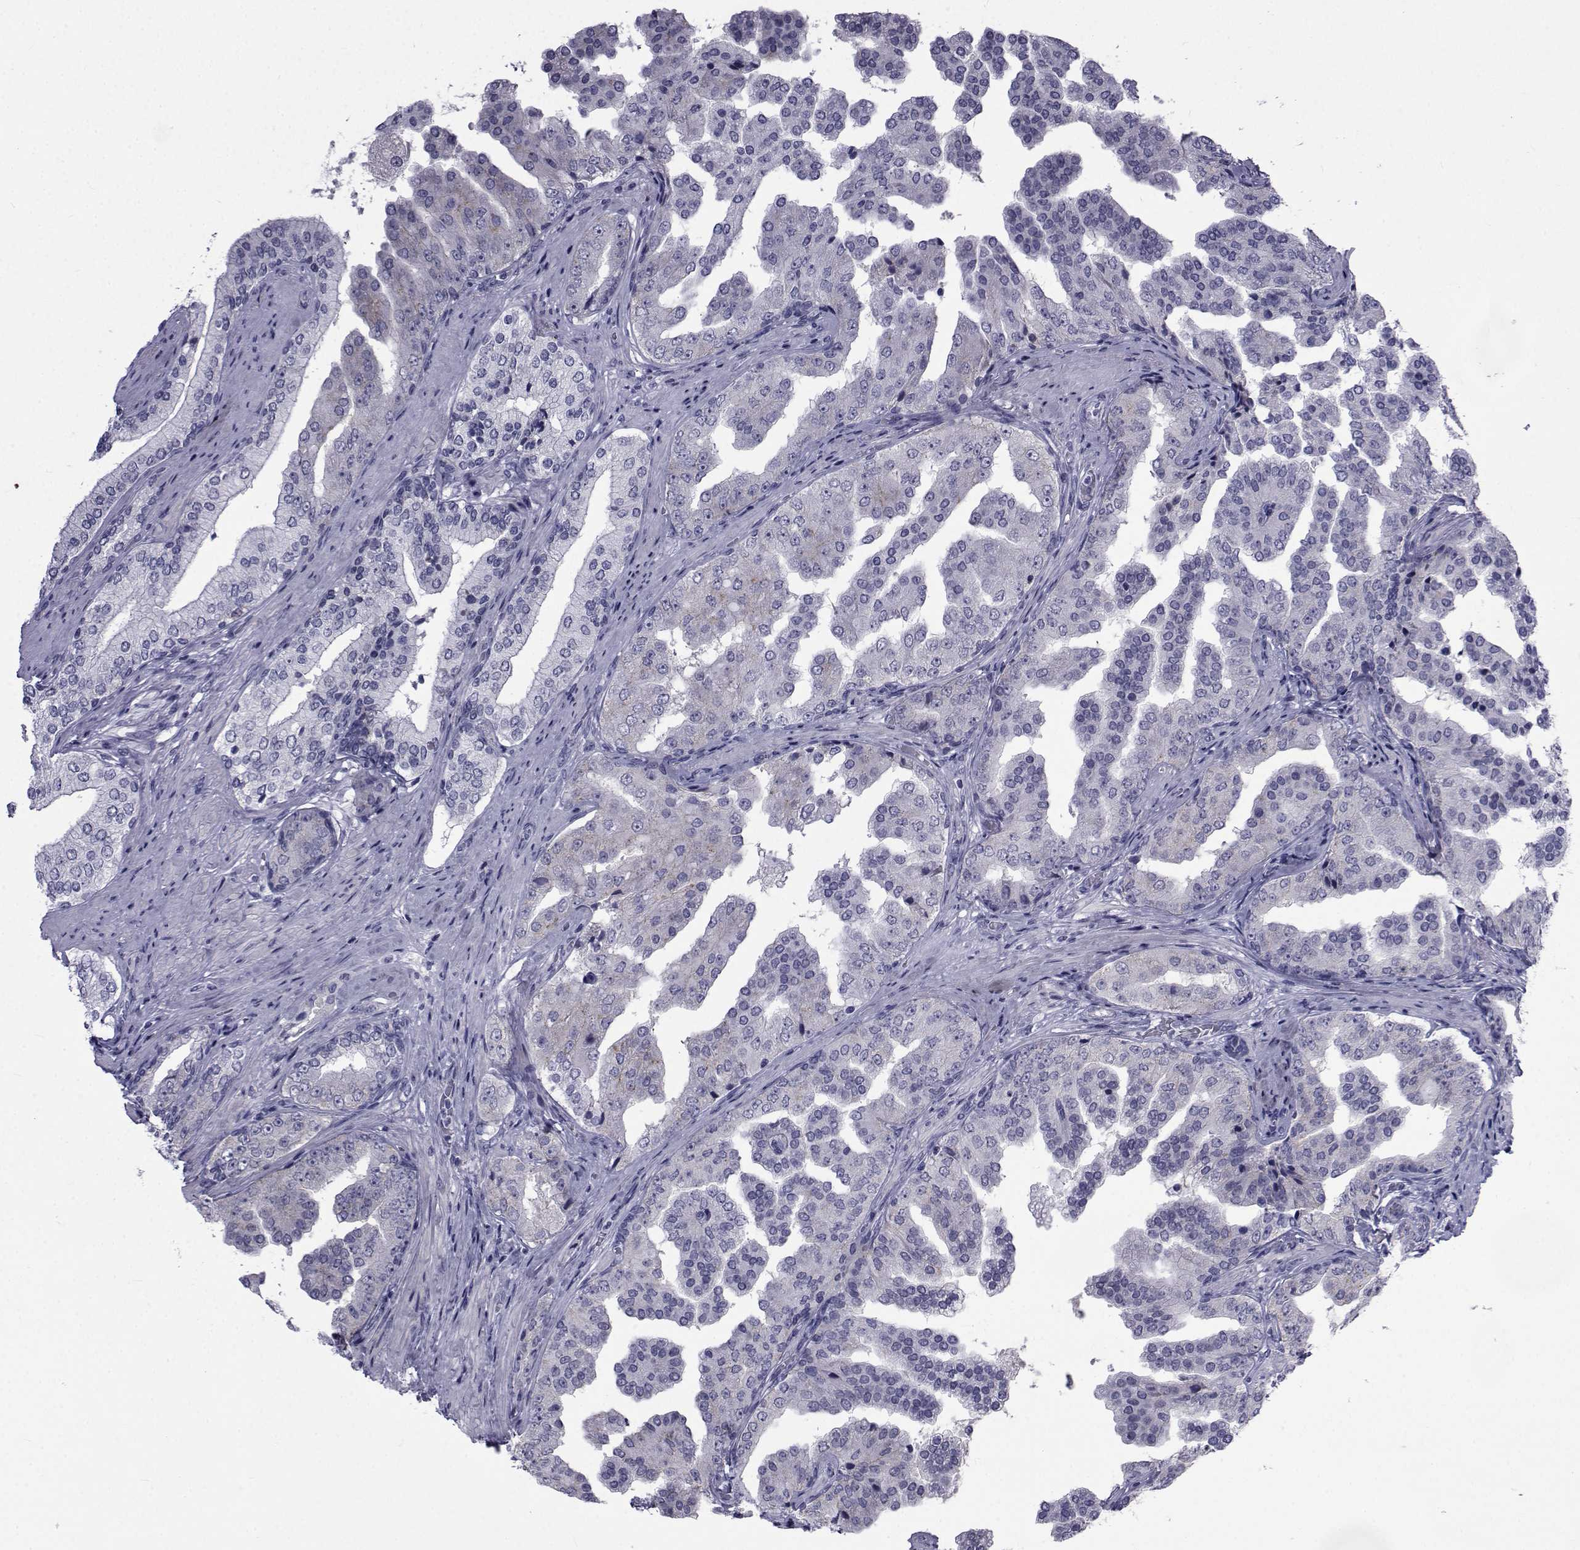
{"staining": {"intensity": "weak", "quantity": "<25%", "location": "cytoplasmic/membranous"}, "tissue": "prostate cancer", "cell_type": "Tumor cells", "image_type": "cancer", "snomed": [{"axis": "morphology", "description": "Adenocarcinoma, Low grade"}, {"axis": "topography", "description": "Prostate and seminal vesicle, NOS"}], "caption": "Tumor cells show no significant staining in prostate cancer.", "gene": "PDE6H", "patient": {"sex": "male", "age": 61}}